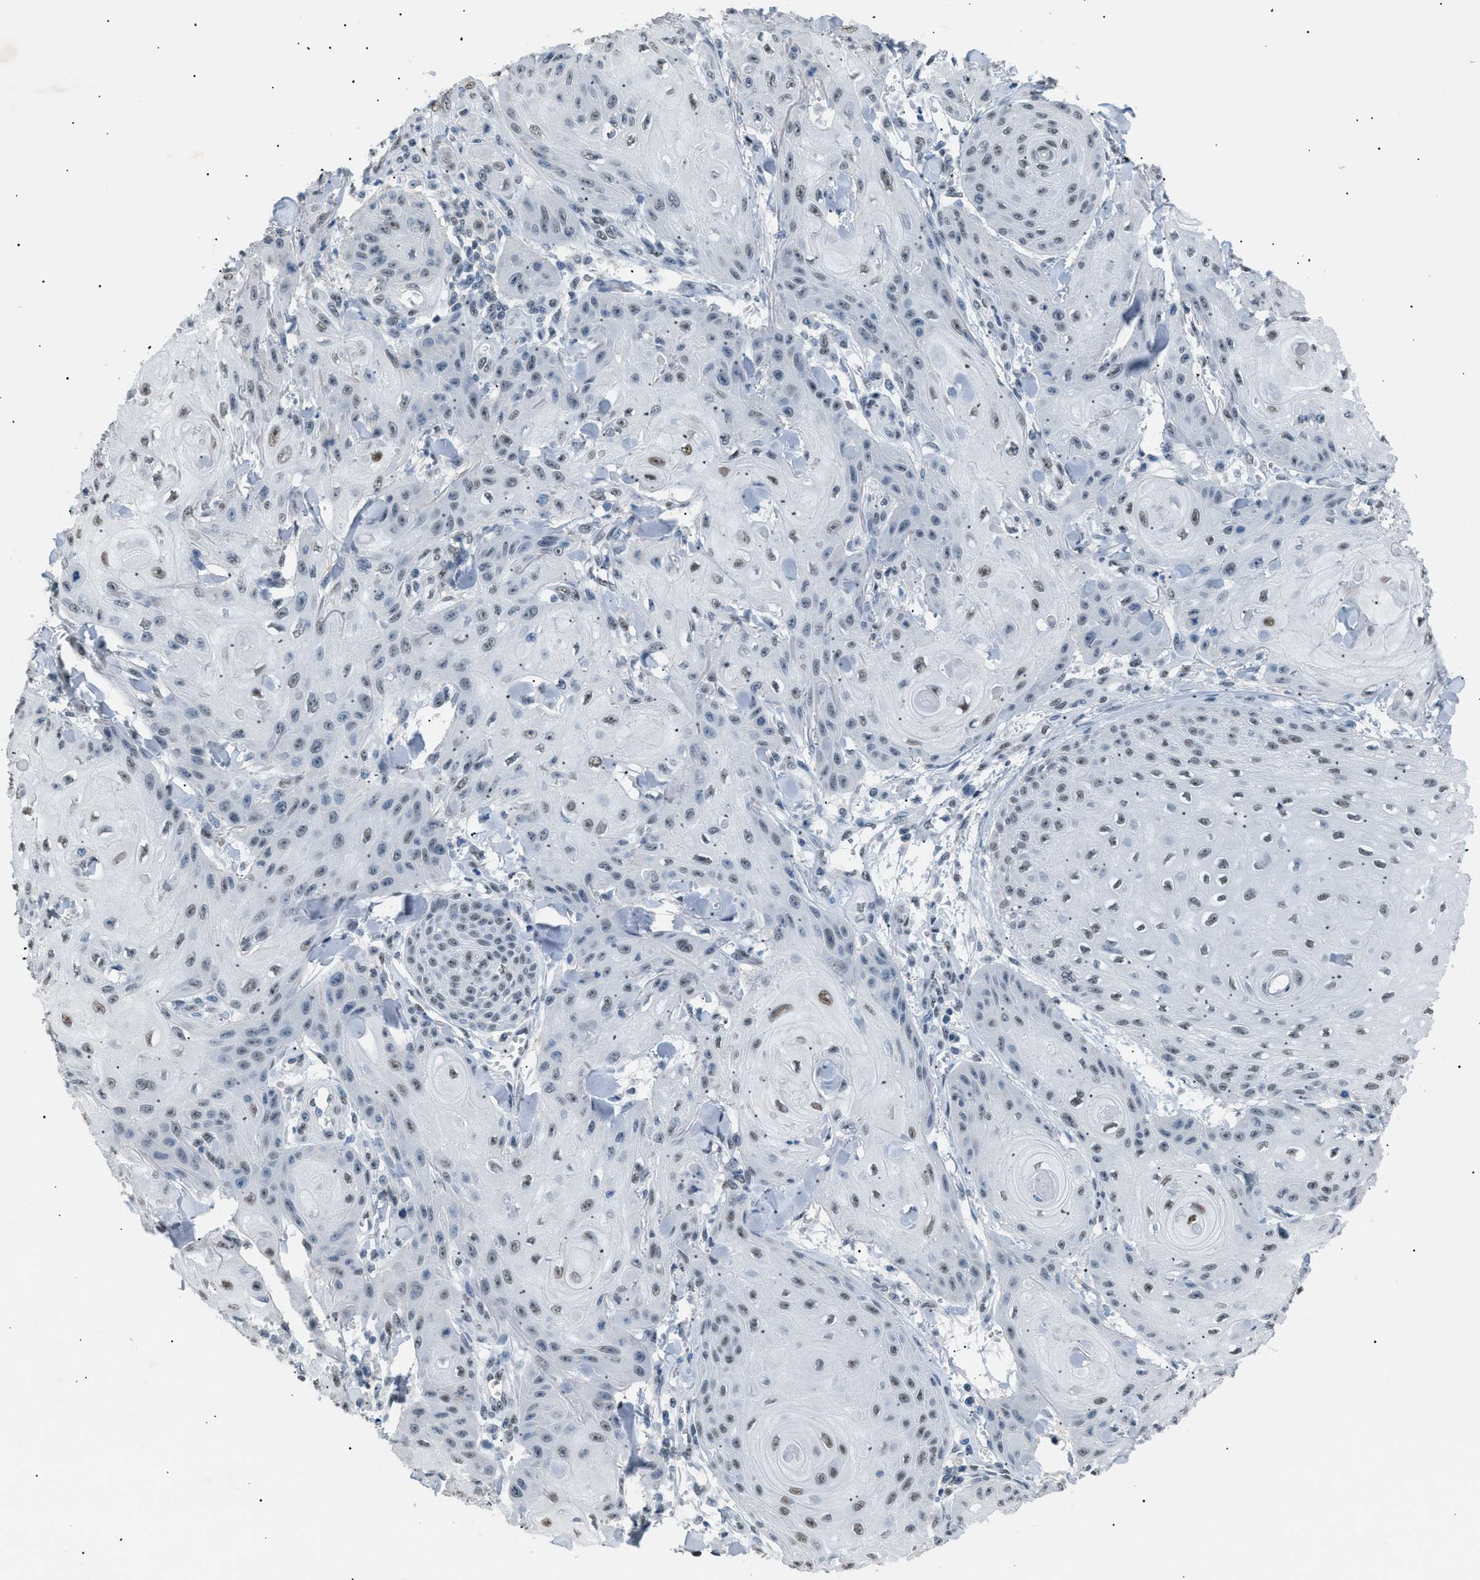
{"staining": {"intensity": "weak", "quantity": "25%-75%", "location": "nuclear"}, "tissue": "skin cancer", "cell_type": "Tumor cells", "image_type": "cancer", "snomed": [{"axis": "morphology", "description": "Squamous cell carcinoma, NOS"}, {"axis": "topography", "description": "Skin"}], "caption": "Skin cancer (squamous cell carcinoma) stained with immunohistochemistry demonstrates weak nuclear positivity in about 25%-75% of tumor cells. The staining was performed using DAB to visualize the protein expression in brown, while the nuclei were stained in blue with hematoxylin (Magnification: 20x).", "gene": "KCNC3", "patient": {"sex": "male", "age": 74}}